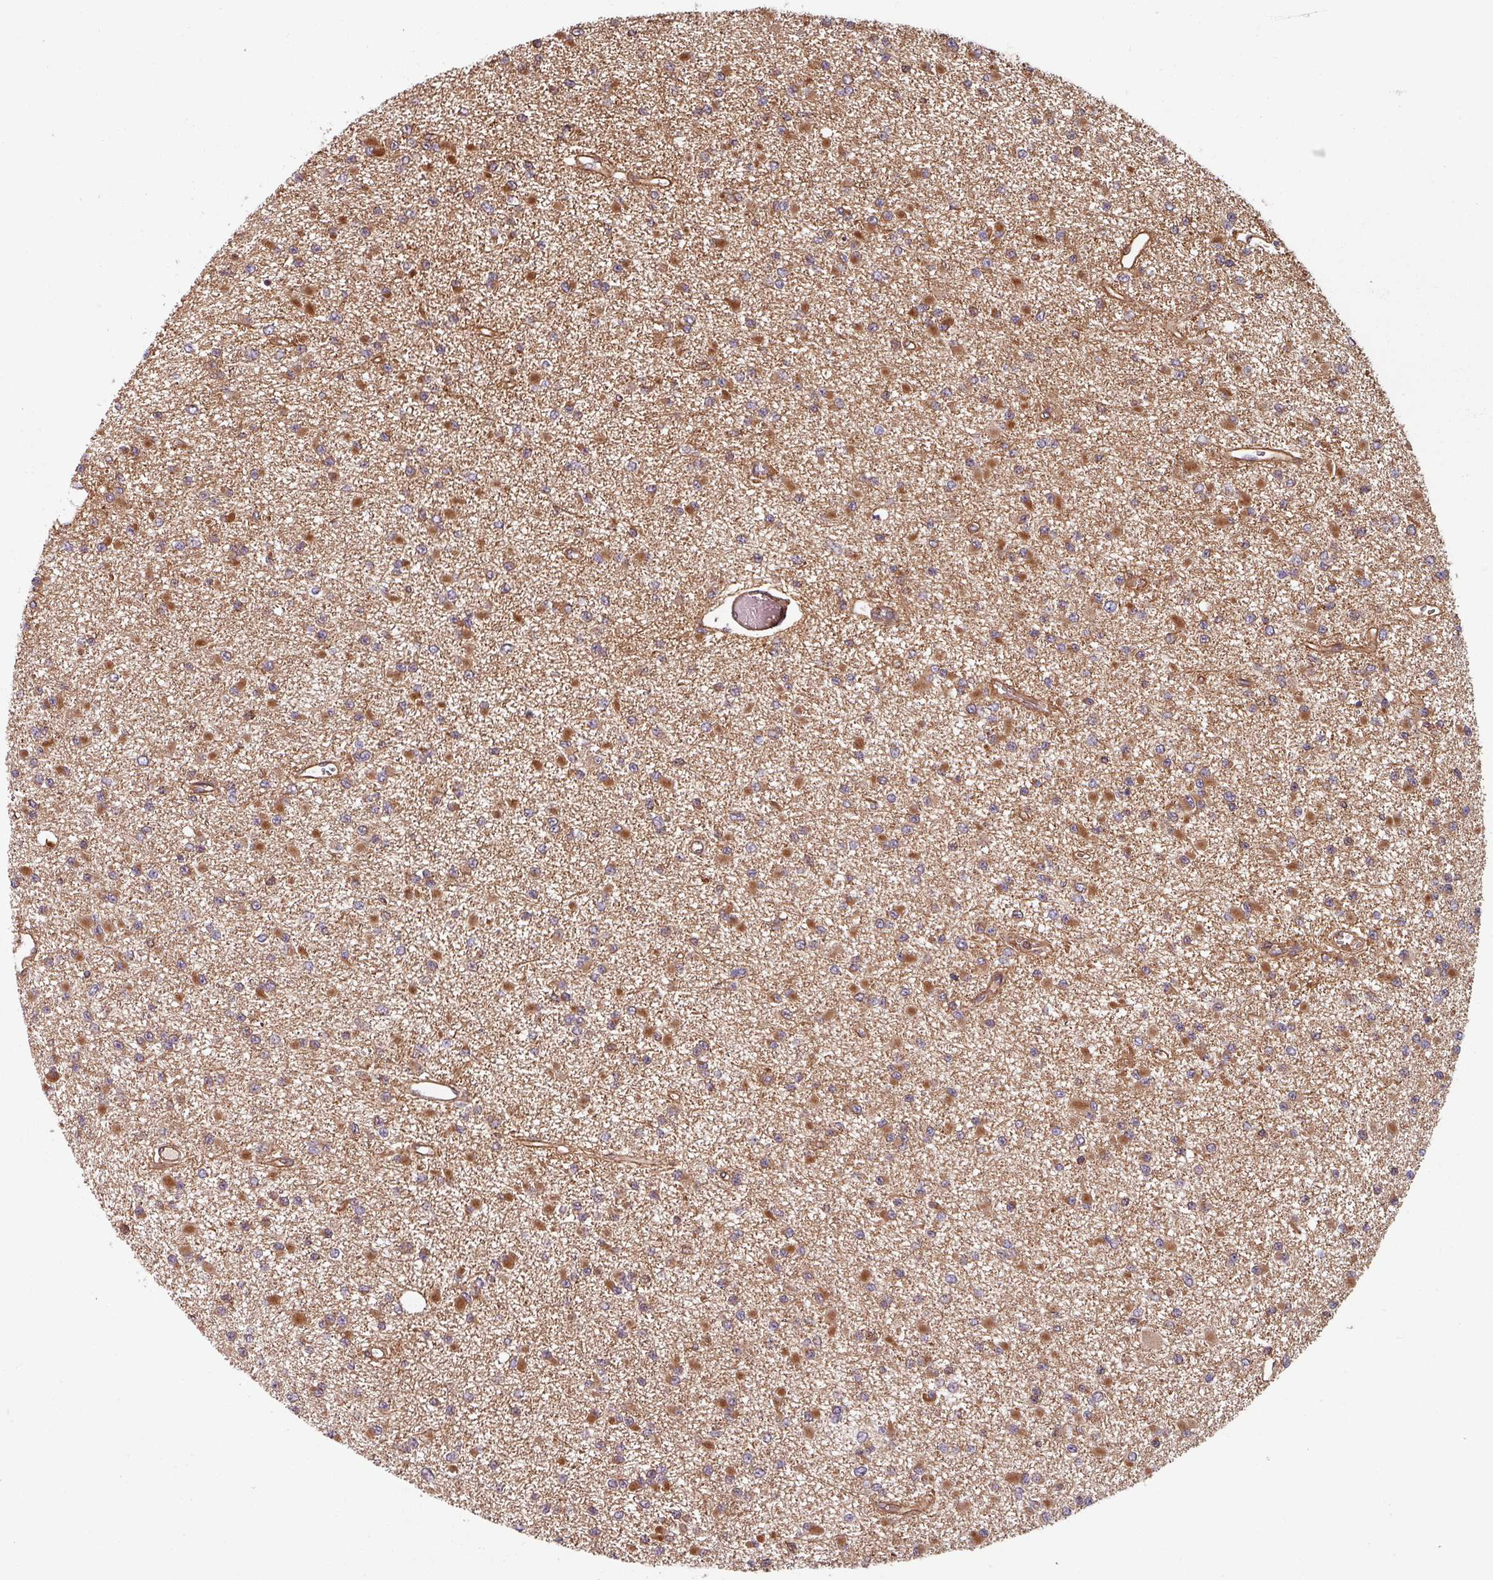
{"staining": {"intensity": "moderate", "quantity": ">75%", "location": "cytoplasmic/membranous"}, "tissue": "glioma", "cell_type": "Tumor cells", "image_type": "cancer", "snomed": [{"axis": "morphology", "description": "Glioma, malignant, Low grade"}, {"axis": "topography", "description": "Brain"}], "caption": "Protein staining of glioma tissue shows moderate cytoplasmic/membranous positivity in approximately >75% of tumor cells. The protein of interest is stained brown, and the nuclei are stained in blue (DAB (3,3'-diaminobenzidine) IHC with brightfield microscopy, high magnification).", "gene": "EID1", "patient": {"sex": "female", "age": 22}}